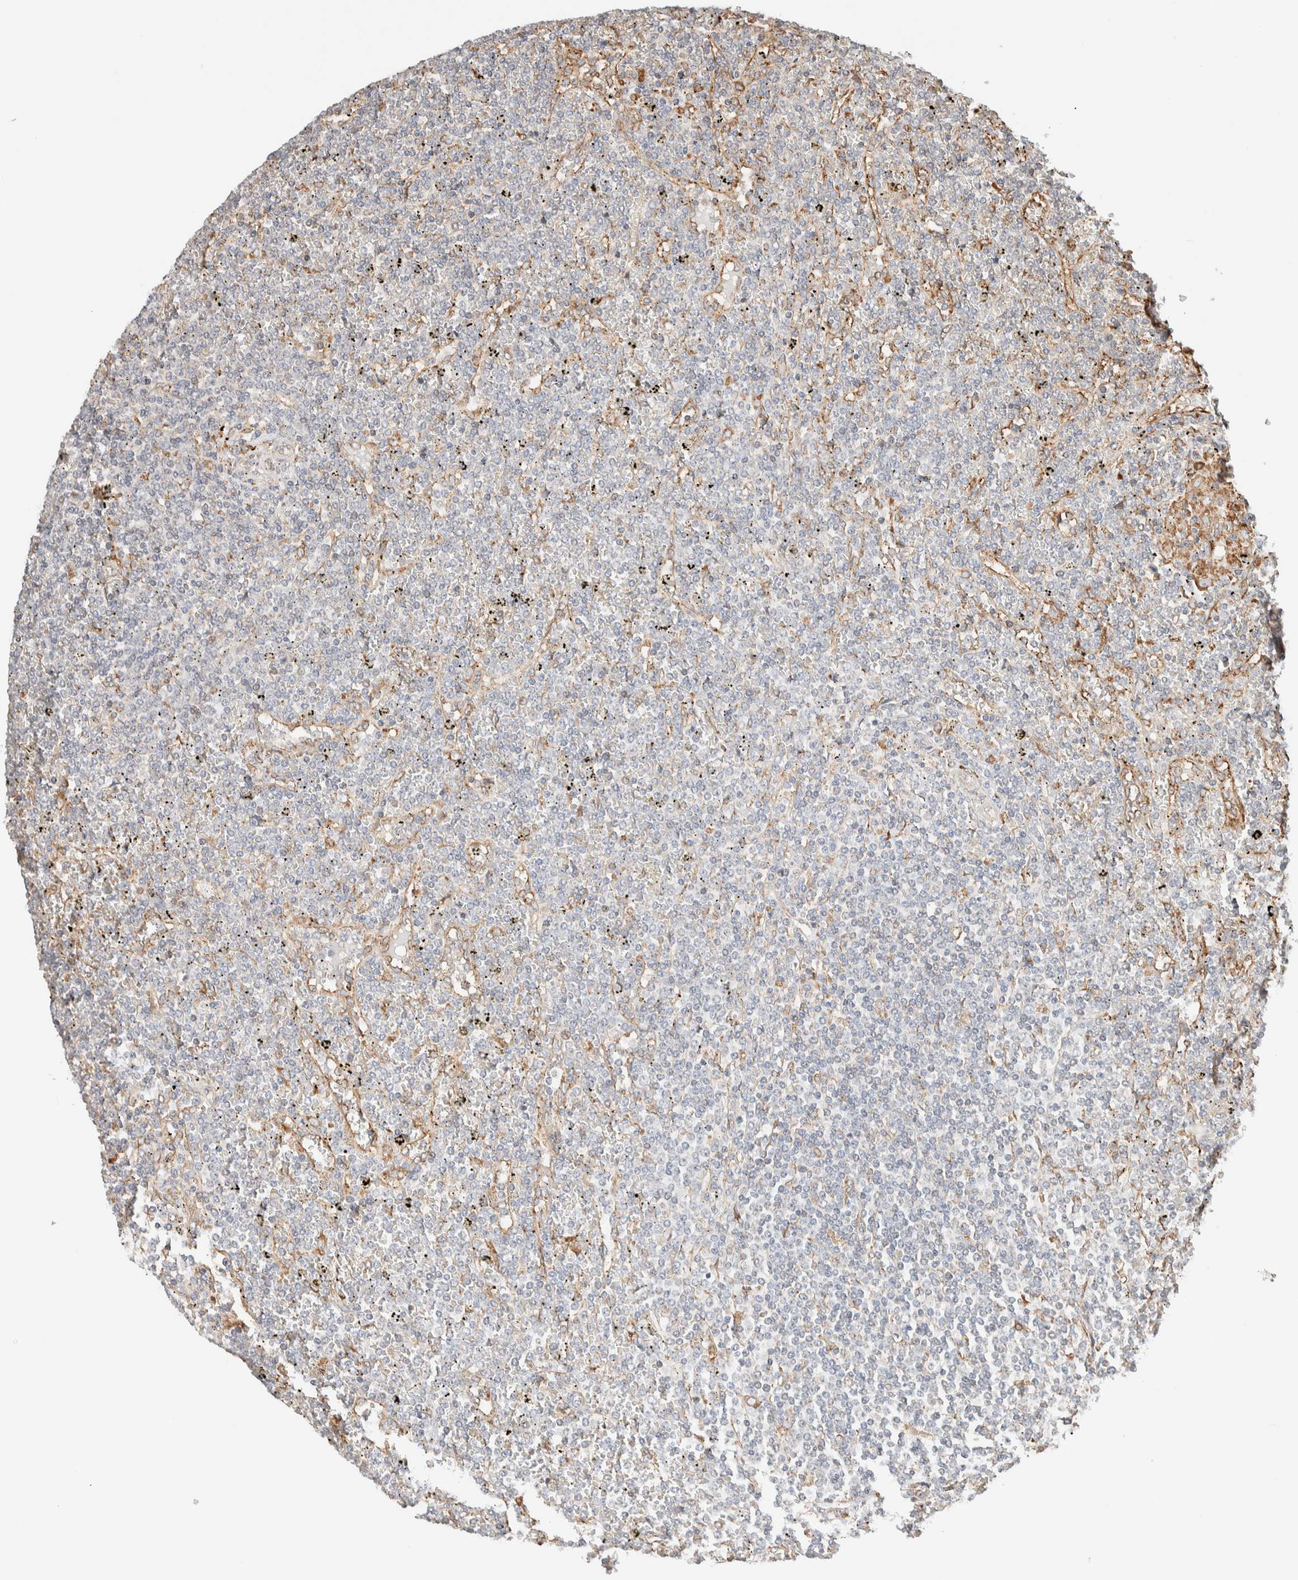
{"staining": {"intensity": "negative", "quantity": "none", "location": "none"}, "tissue": "lymphoma", "cell_type": "Tumor cells", "image_type": "cancer", "snomed": [{"axis": "morphology", "description": "Malignant lymphoma, non-Hodgkin's type, Low grade"}, {"axis": "topography", "description": "Spleen"}], "caption": "Protein analysis of lymphoma reveals no significant expression in tumor cells. (DAB IHC visualized using brightfield microscopy, high magnification).", "gene": "INTS1", "patient": {"sex": "female", "age": 19}}